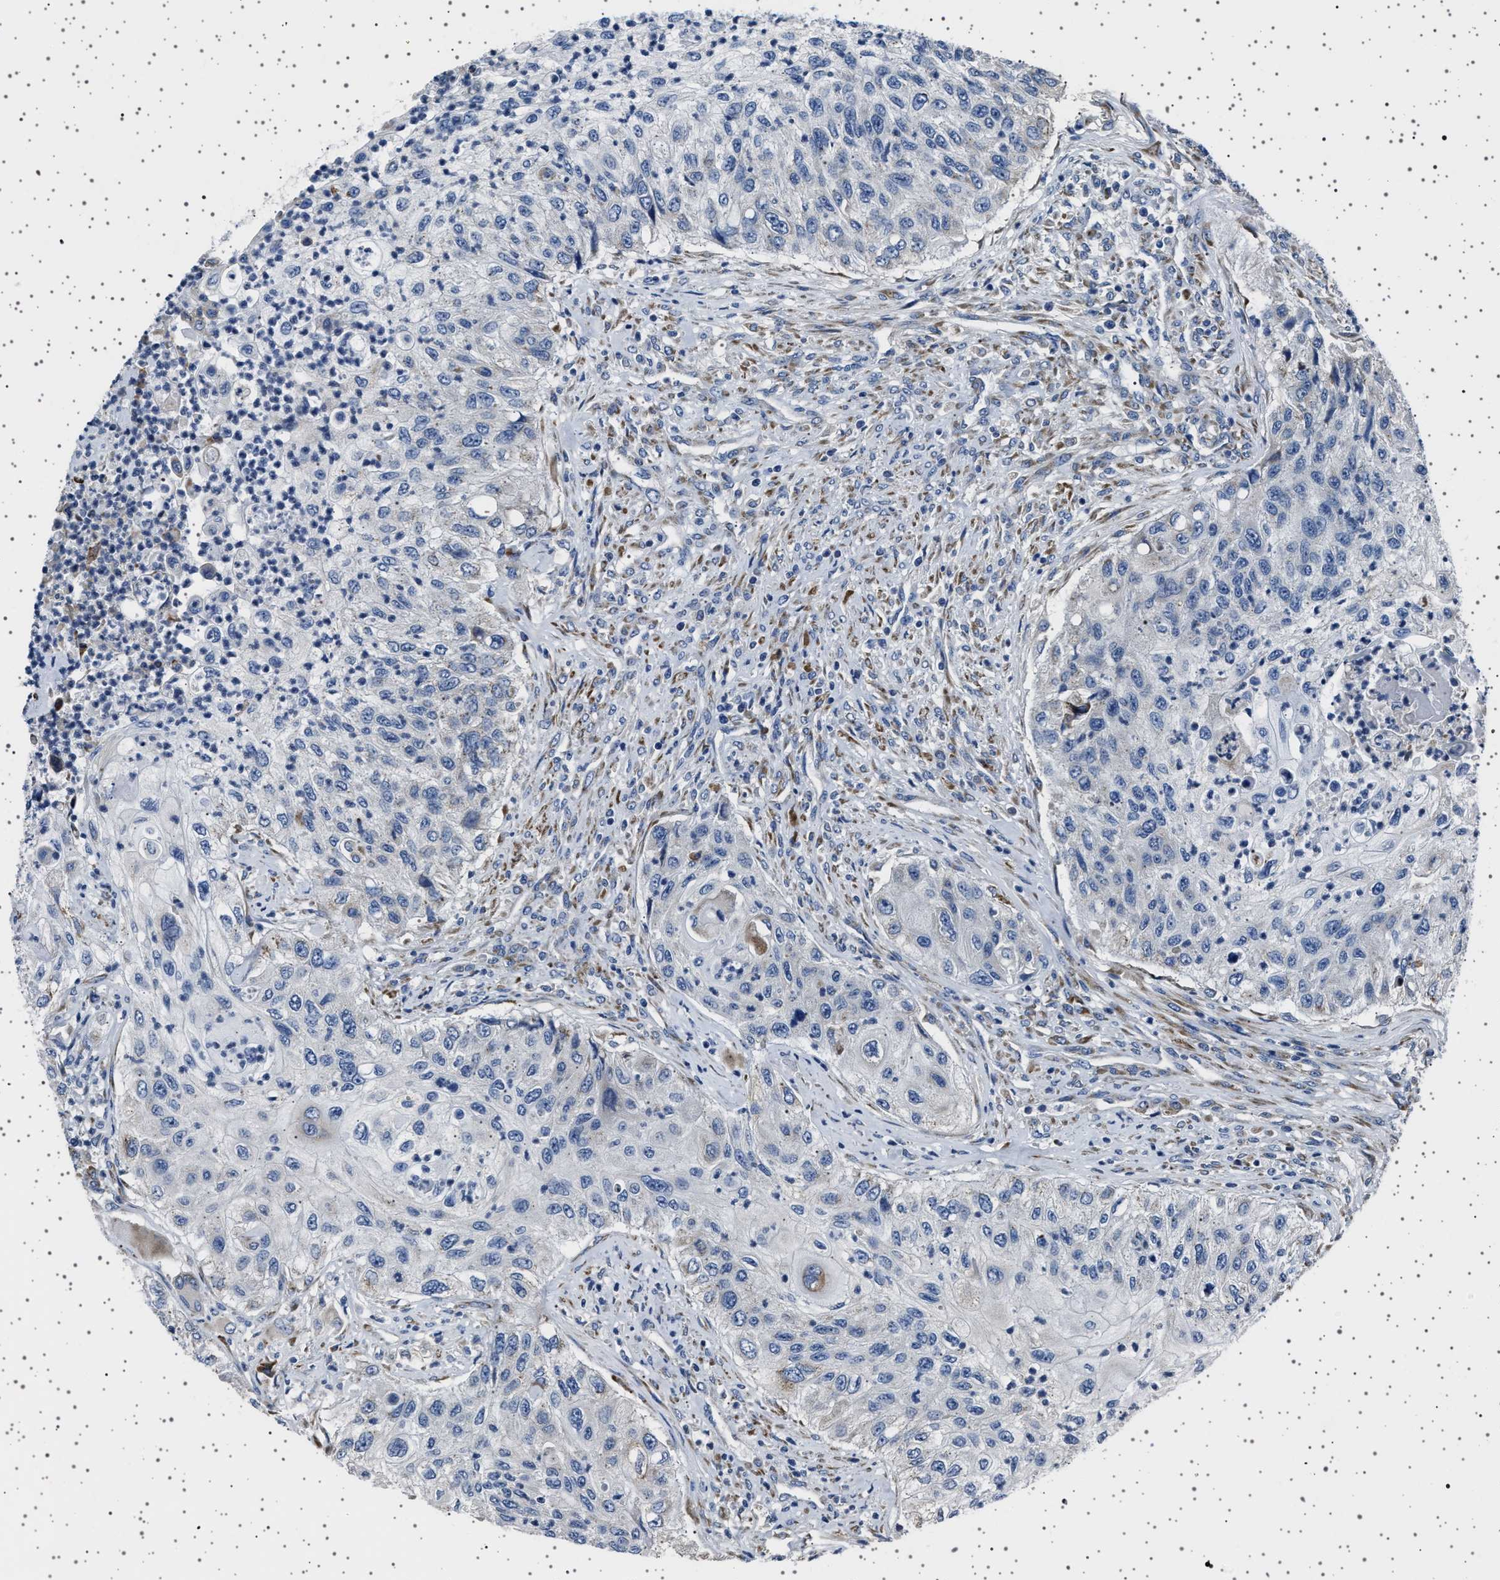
{"staining": {"intensity": "weak", "quantity": "<25%", "location": "cytoplasmic/membranous"}, "tissue": "urothelial cancer", "cell_type": "Tumor cells", "image_type": "cancer", "snomed": [{"axis": "morphology", "description": "Urothelial carcinoma, High grade"}, {"axis": "topography", "description": "Urinary bladder"}], "caption": "Immunohistochemical staining of human high-grade urothelial carcinoma exhibits no significant positivity in tumor cells. (DAB (3,3'-diaminobenzidine) IHC with hematoxylin counter stain).", "gene": "FTCD", "patient": {"sex": "female", "age": 60}}